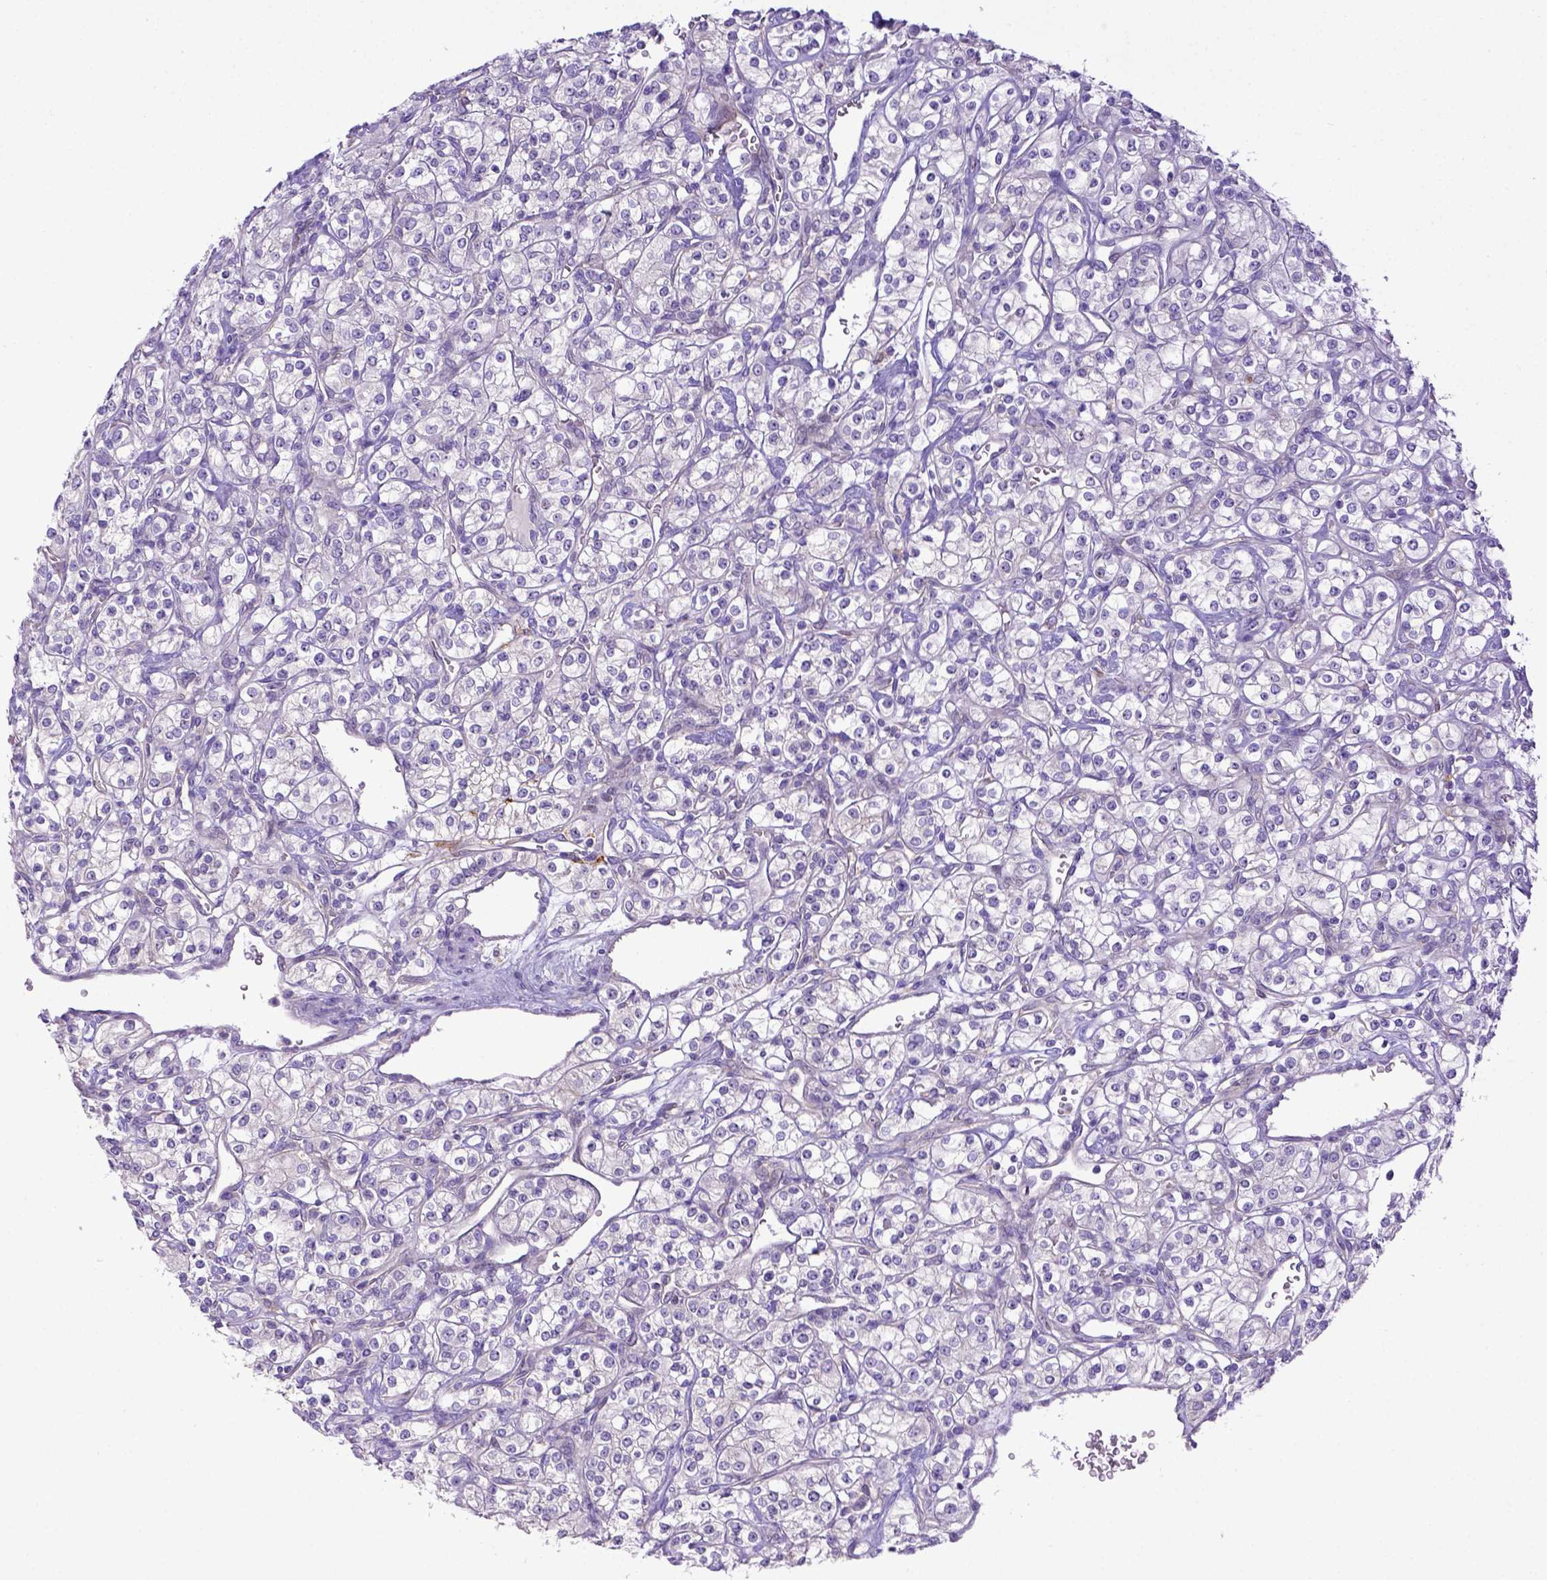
{"staining": {"intensity": "negative", "quantity": "none", "location": "none"}, "tissue": "renal cancer", "cell_type": "Tumor cells", "image_type": "cancer", "snomed": [{"axis": "morphology", "description": "Adenocarcinoma, NOS"}, {"axis": "topography", "description": "Kidney"}], "caption": "Human renal adenocarcinoma stained for a protein using immunohistochemistry (IHC) demonstrates no positivity in tumor cells.", "gene": "CD40", "patient": {"sex": "male", "age": 77}}